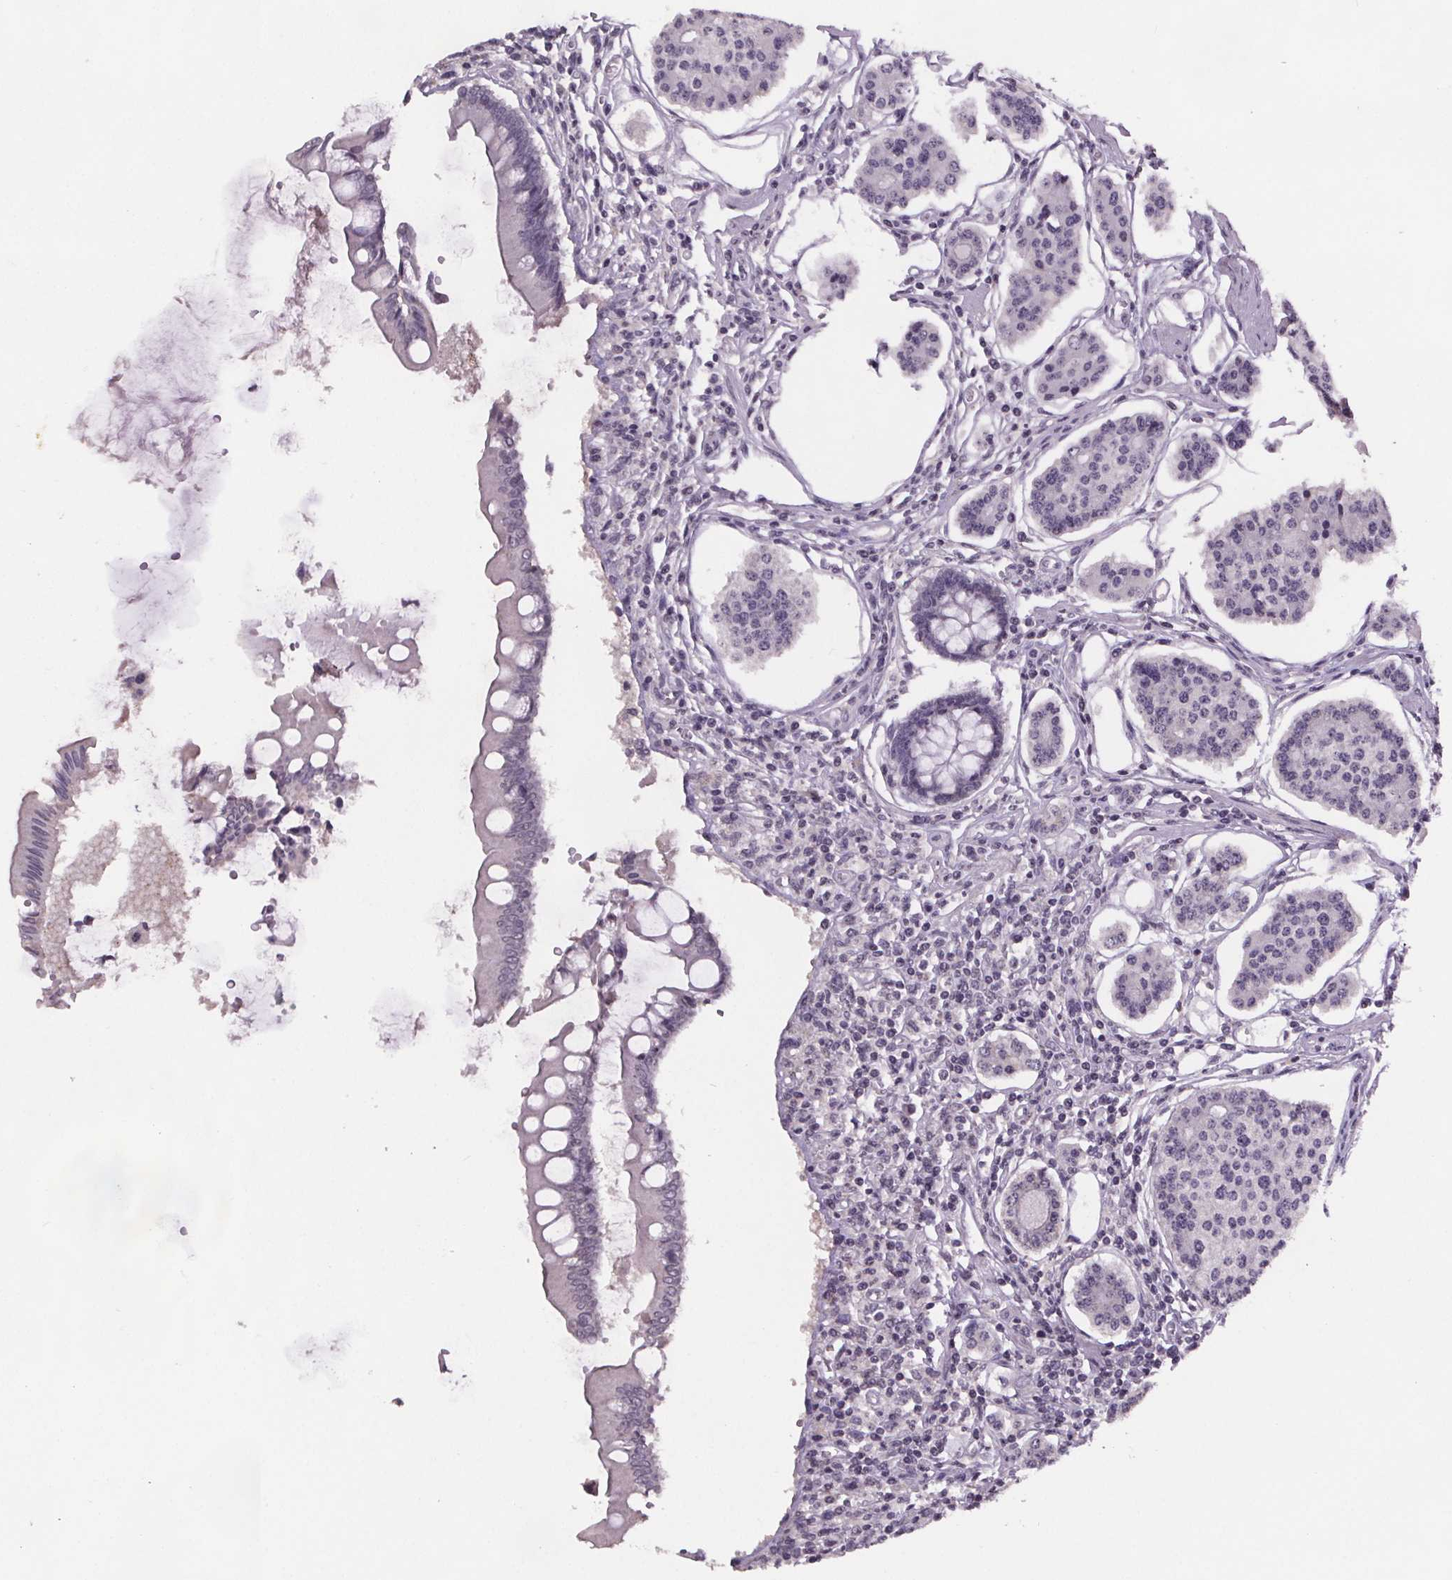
{"staining": {"intensity": "negative", "quantity": "none", "location": "none"}, "tissue": "carcinoid", "cell_type": "Tumor cells", "image_type": "cancer", "snomed": [{"axis": "morphology", "description": "Carcinoid, malignant, NOS"}, {"axis": "topography", "description": "Small intestine"}], "caption": "High power microscopy image of an IHC photomicrograph of carcinoid, revealing no significant expression in tumor cells.", "gene": "NKX6-1", "patient": {"sex": "female", "age": 65}}